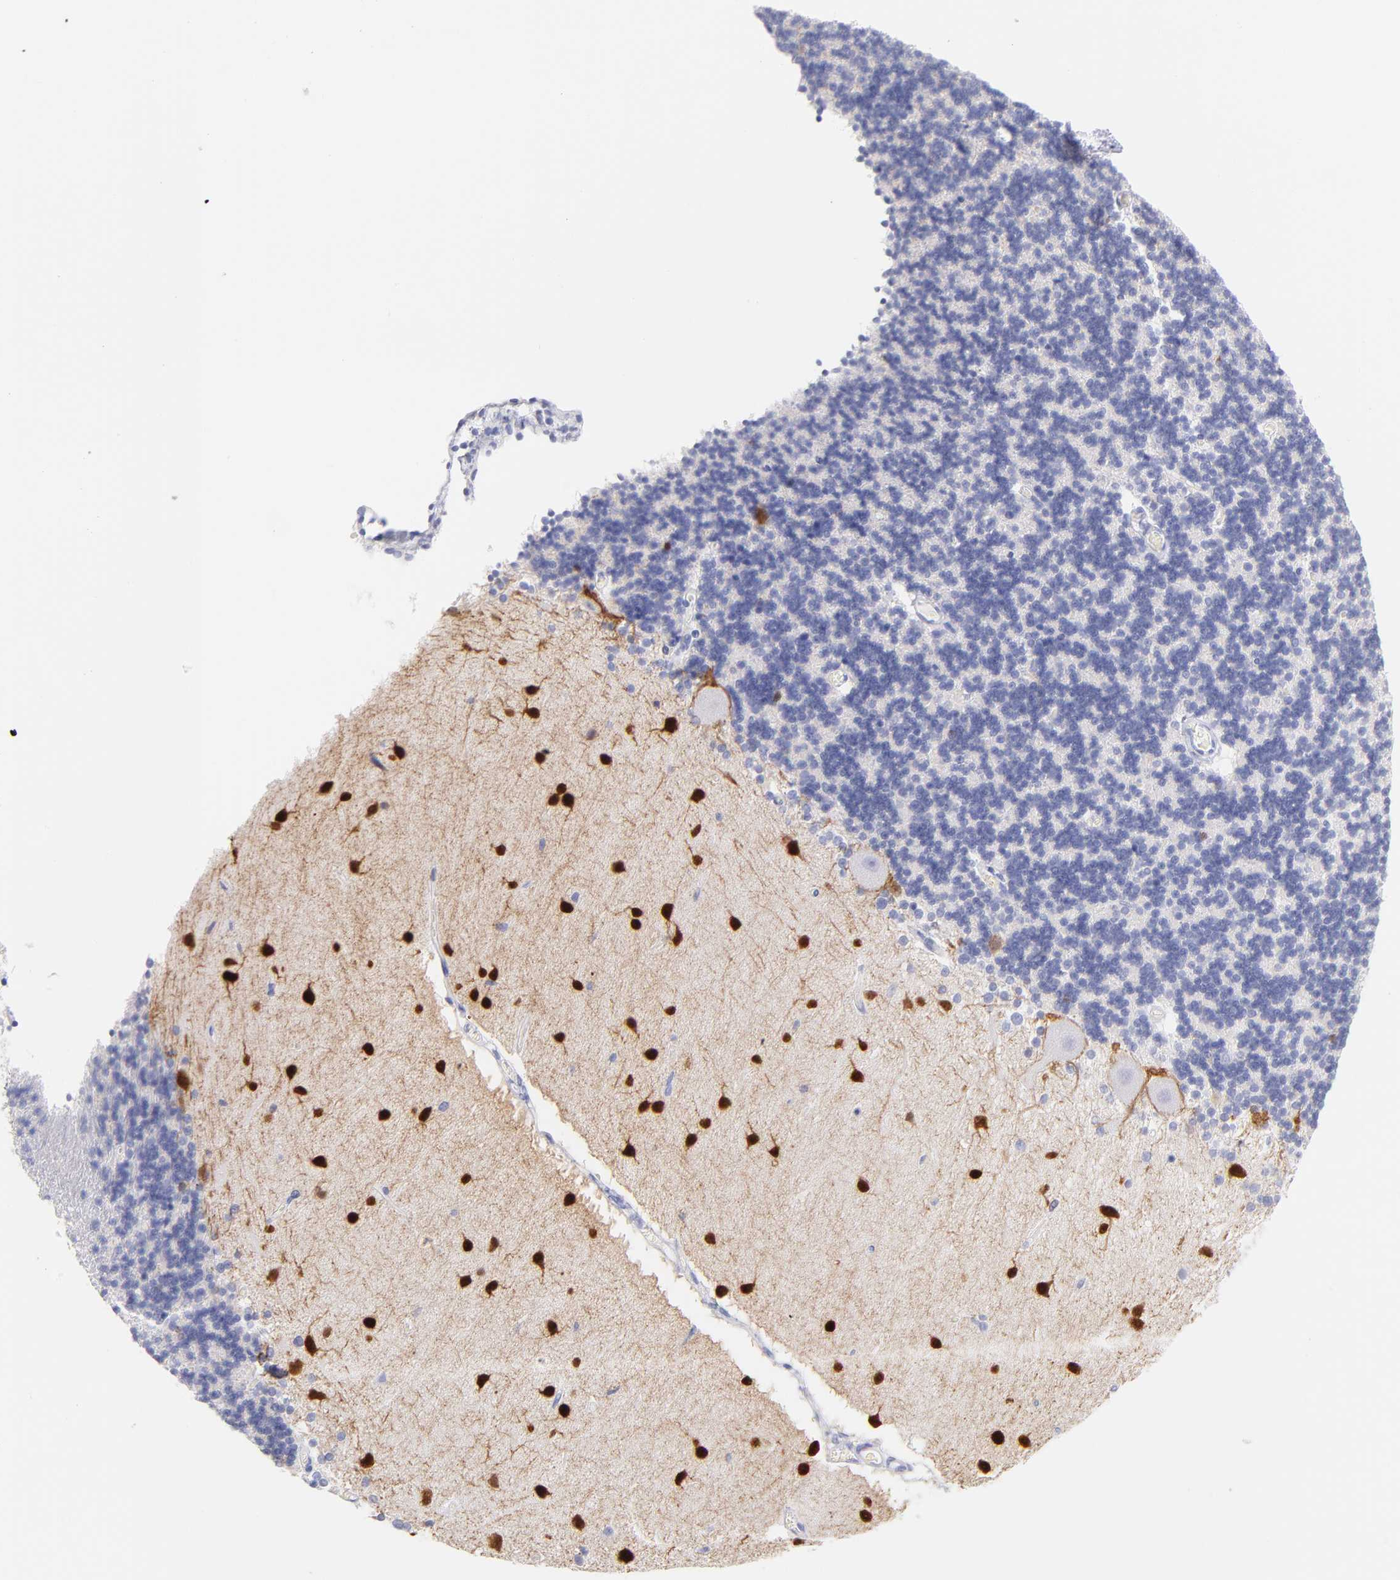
{"staining": {"intensity": "negative", "quantity": "none", "location": "none"}, "tissue": "cerebellum", "cell_type": "Cells in granular layer", "image_type": "normal", "snomed": [{"axis": "morphology", "description": "Normal tissue, NOS"}, {"axis": "topography", "description": "Cerebellum"}], "caption": "Cells in granular layer show no significant protein expression in normal cerebellum.", "gene": "SCGN", "patient": {"sex": "female", "age": 54}}